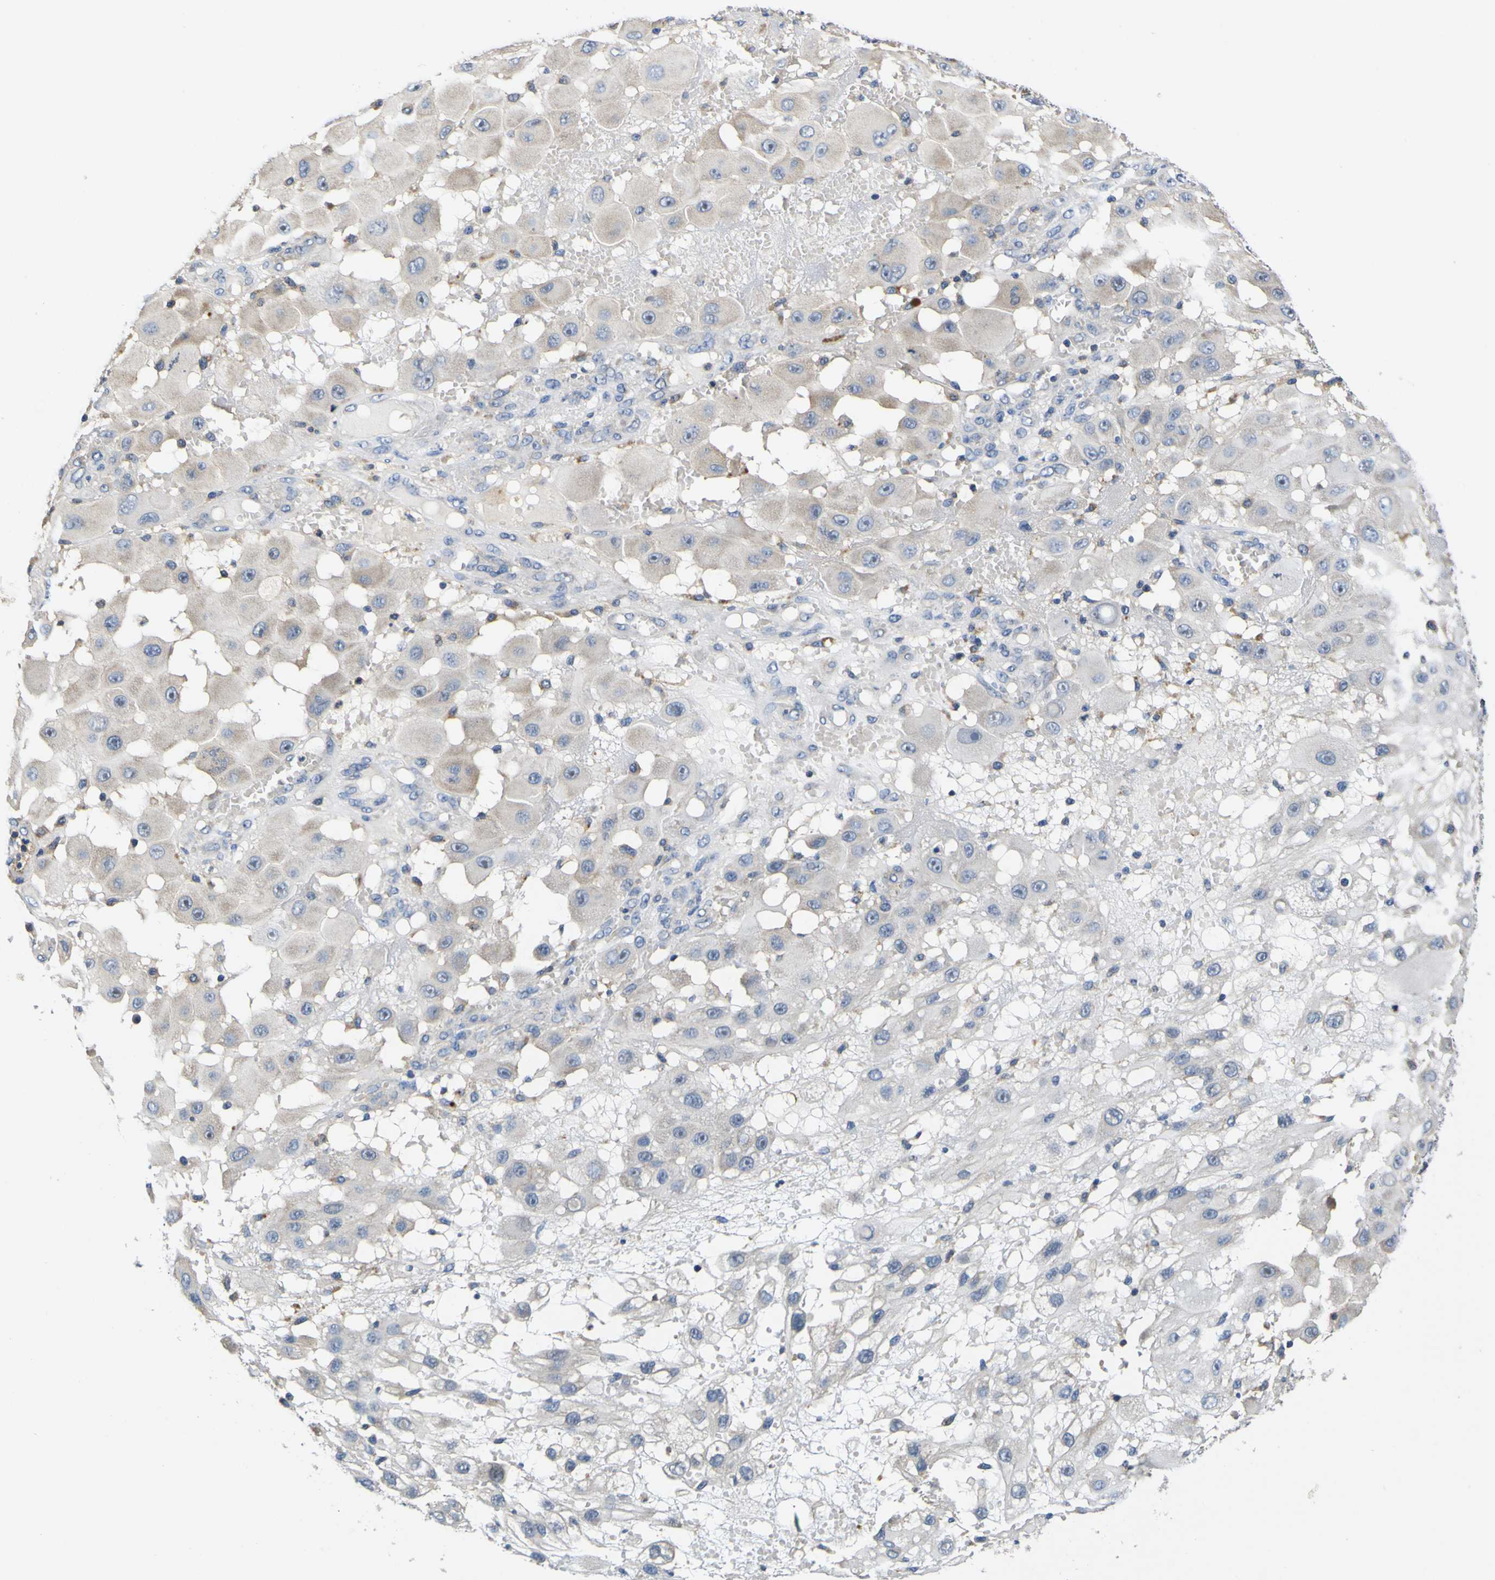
{"staining": {"intensity": "weak", "quantity": ">75%", "location": "cytoplasmic/membranous"}, "tissue": "melanoma", "cell_type": "Tumor cells", "image_type": "cancer", "snomed": [{"axis": "morphology", "description": "Malignant melanoma, NOS"}, {"axis": "topography", "description": "Skin"}], "caption": "There is low levels of weak cytoplasmic/membranous staining in tumor cells of melanoma, as demonstrated by immunohistochemical staining (brown color).", "gene": "TNIK", "patient": {"sex": "female", "age": 81}}